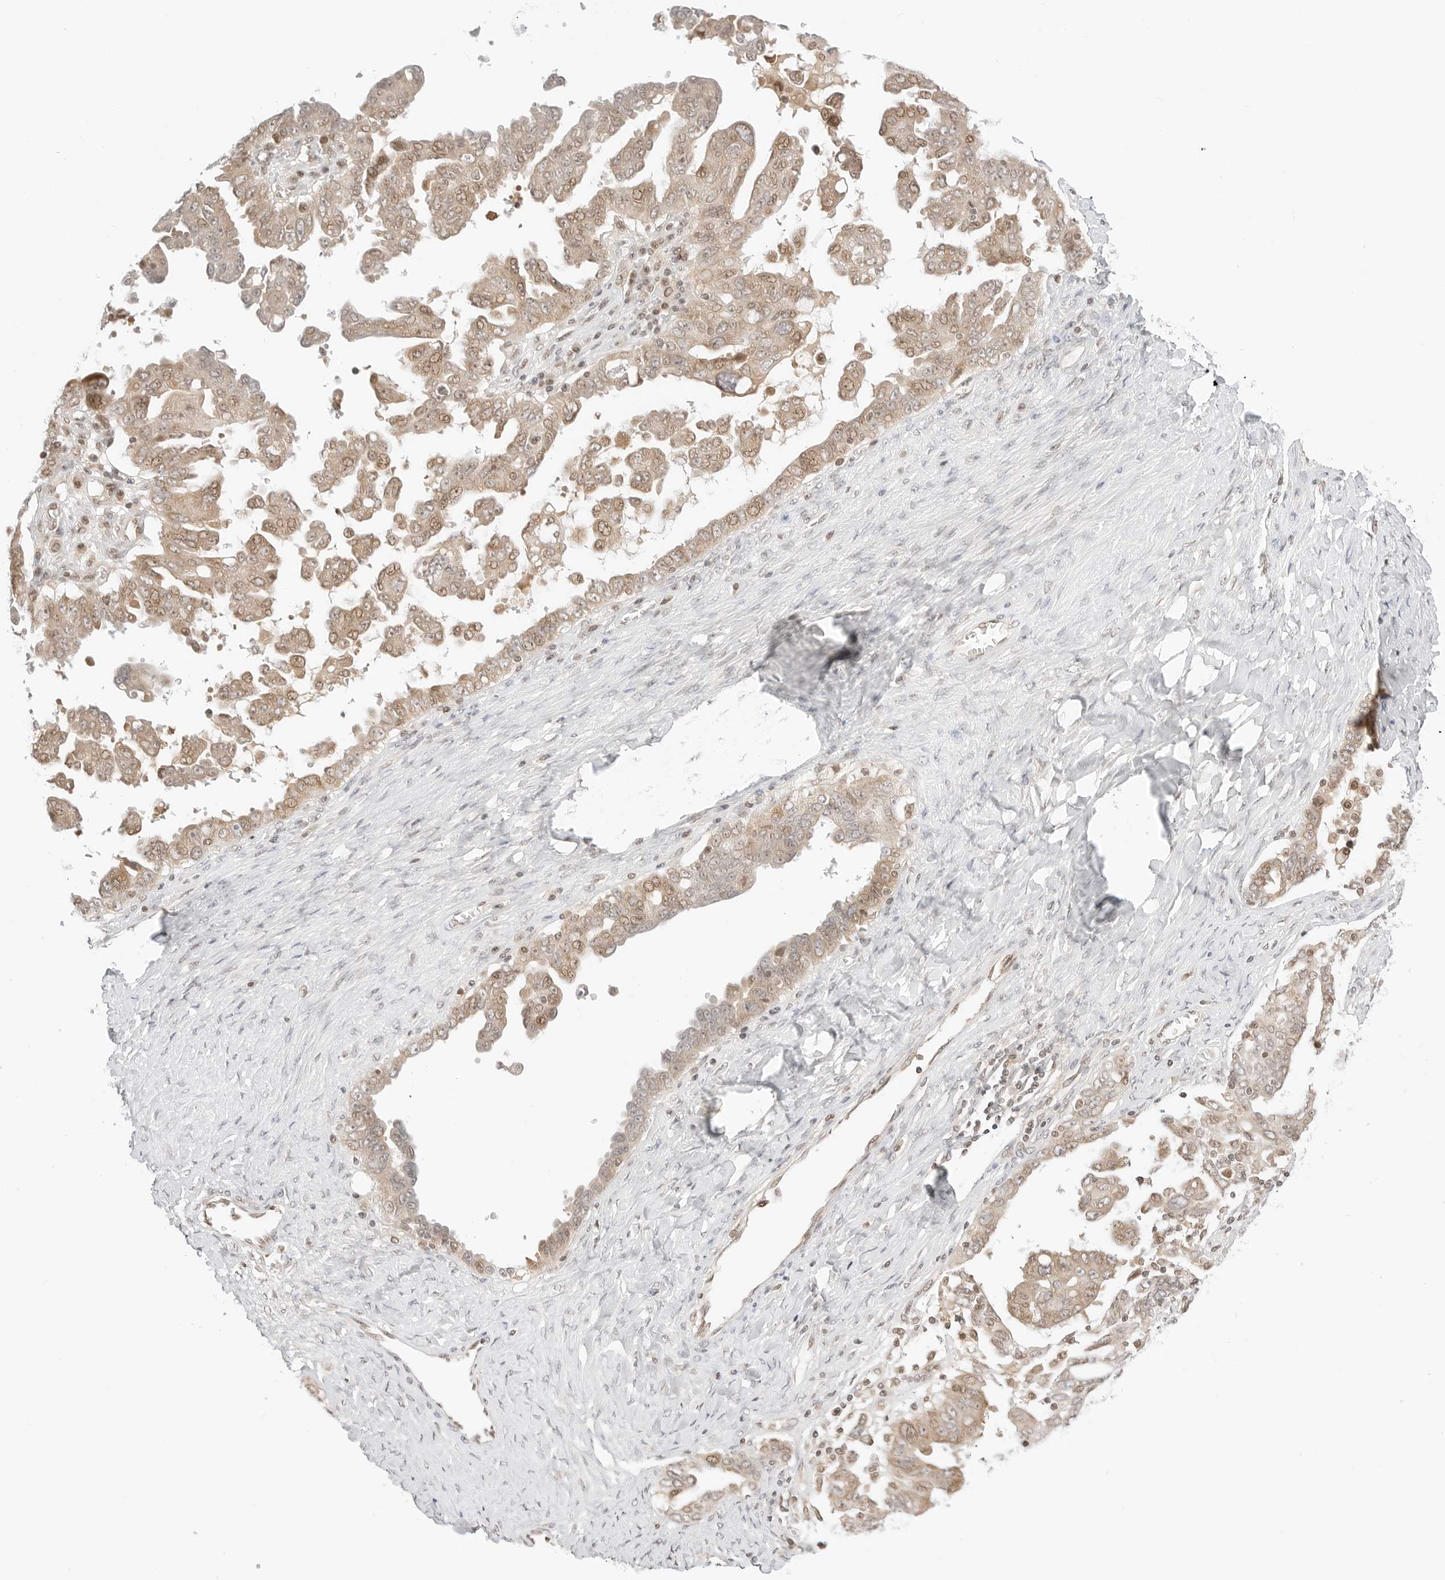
{"staining": {"intensity": "moderate", "quantity": ">75%", "location": "cytoplasmic/membranous,nuclear"}, "tissue": "ovarian cancer", "cell_type": "Tumor cells", "image_type": "cancer", "snomed": [{"axis": "morphology", "description": "Carcinoma, endometroid"}, {"axis": "topography", "description": "Ovary"}], "caption": "The image displays a brown stain indicating the presence of a protein in the cytoplasmic/membranous and nuclear of tumor cells in ovarian endometroid carcinoma.", "gene": "RPS6KL1", "patient": {"sex": "female", "age": 62}}